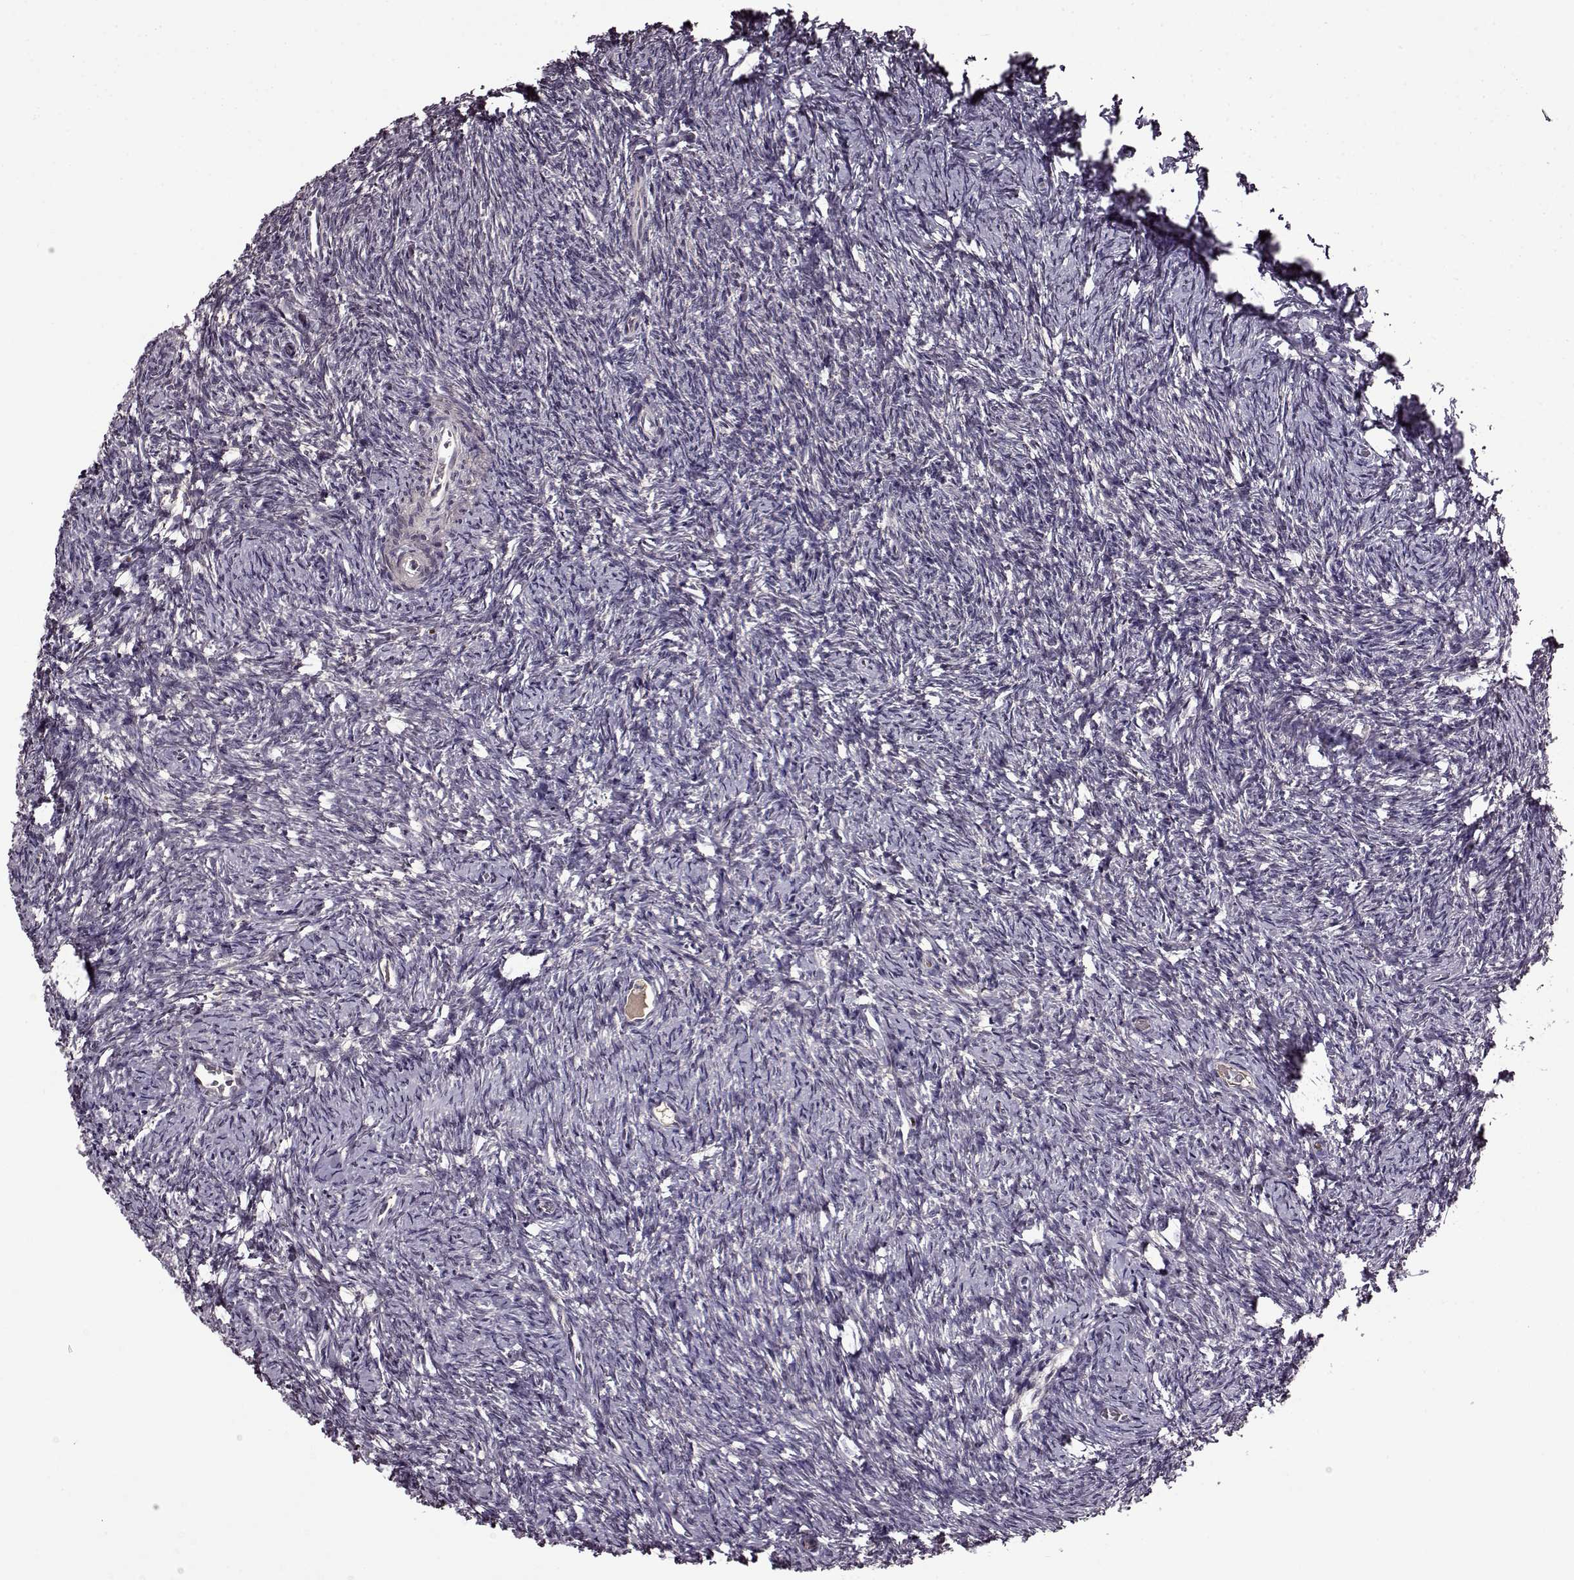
{"staining": {"intensity": "weak", "quantity": "25%-75%", "location": "cytoplasmic/membranous"}, "tissue": "ovary", "cell_type": "Follicle cells", "image_type": "normal", "snomed": [{"axis": "morphology", "description": "Normal tissue, NOS"}, {"axis": "topography", "description": "Ovary"}], "caption": "A low amount of weak cytoplasmic/membranous positivity is seen in about 25%-75% of follicle cells in benign ovary. (DAB IHC with brightfield microscopy, high magnification).", "gene": "MAIP1", "patient": {"sex": "female", "age": 39}}